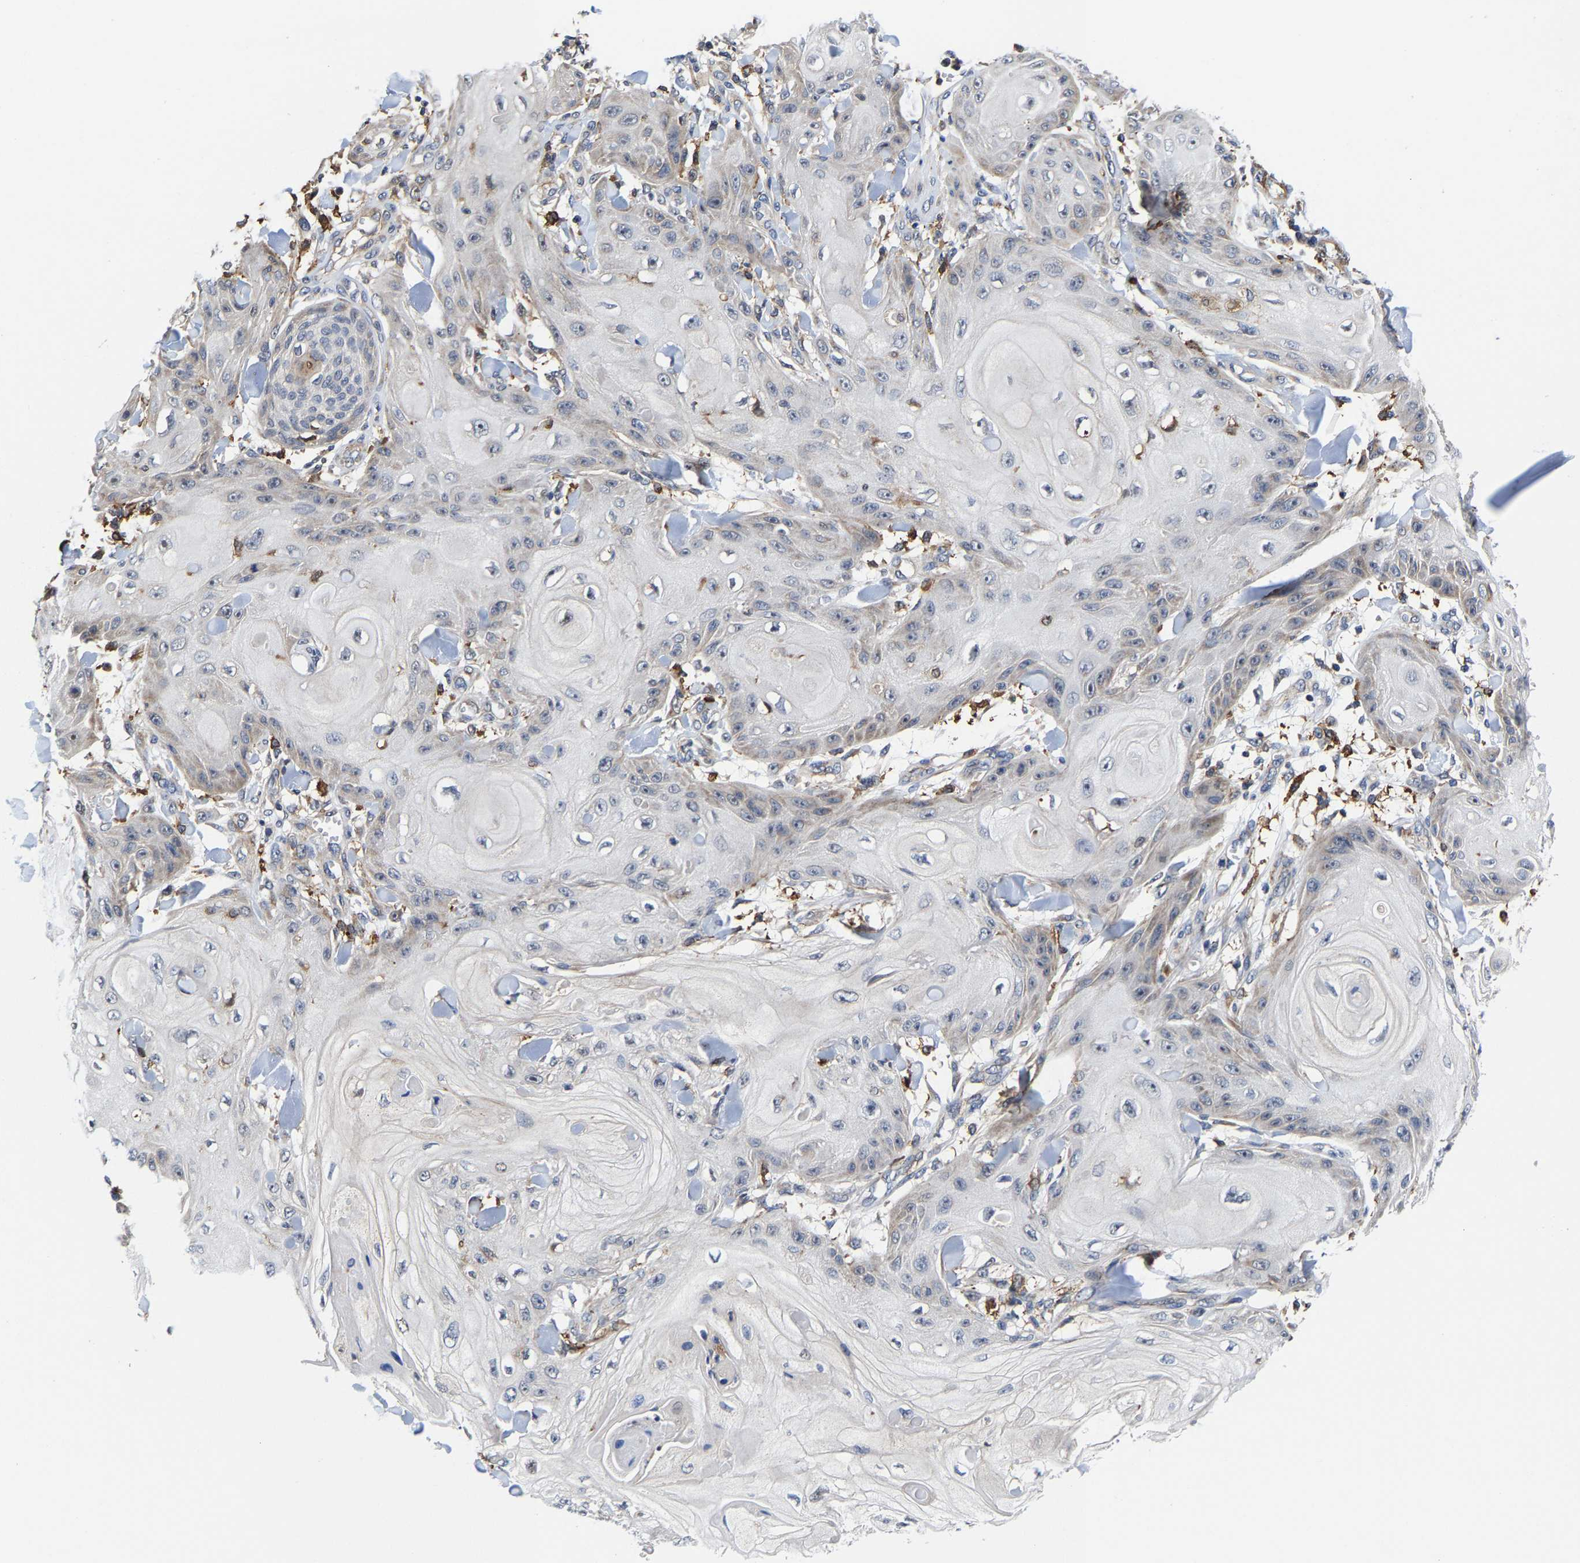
{"staining": {"intensity": "weak", "quantity": "<25%", "location": "cytoplasmic/membranous"}, "tissue": "skin cancer", "cell_type": "Tumor cells", "image_type": "cancer", "snomed": [{"axis": "morphology", "description": "Squamous cell carcinoma, NOS"}, {"axis": "topography", "description": "Skin"}], "caption": "Skin cancer stained for a protein using immunohistochemistry (IHC) reveals no staining tumor cells.", "gene": "PFKFB3", "patient": {"sex": "male", "age": 74}}